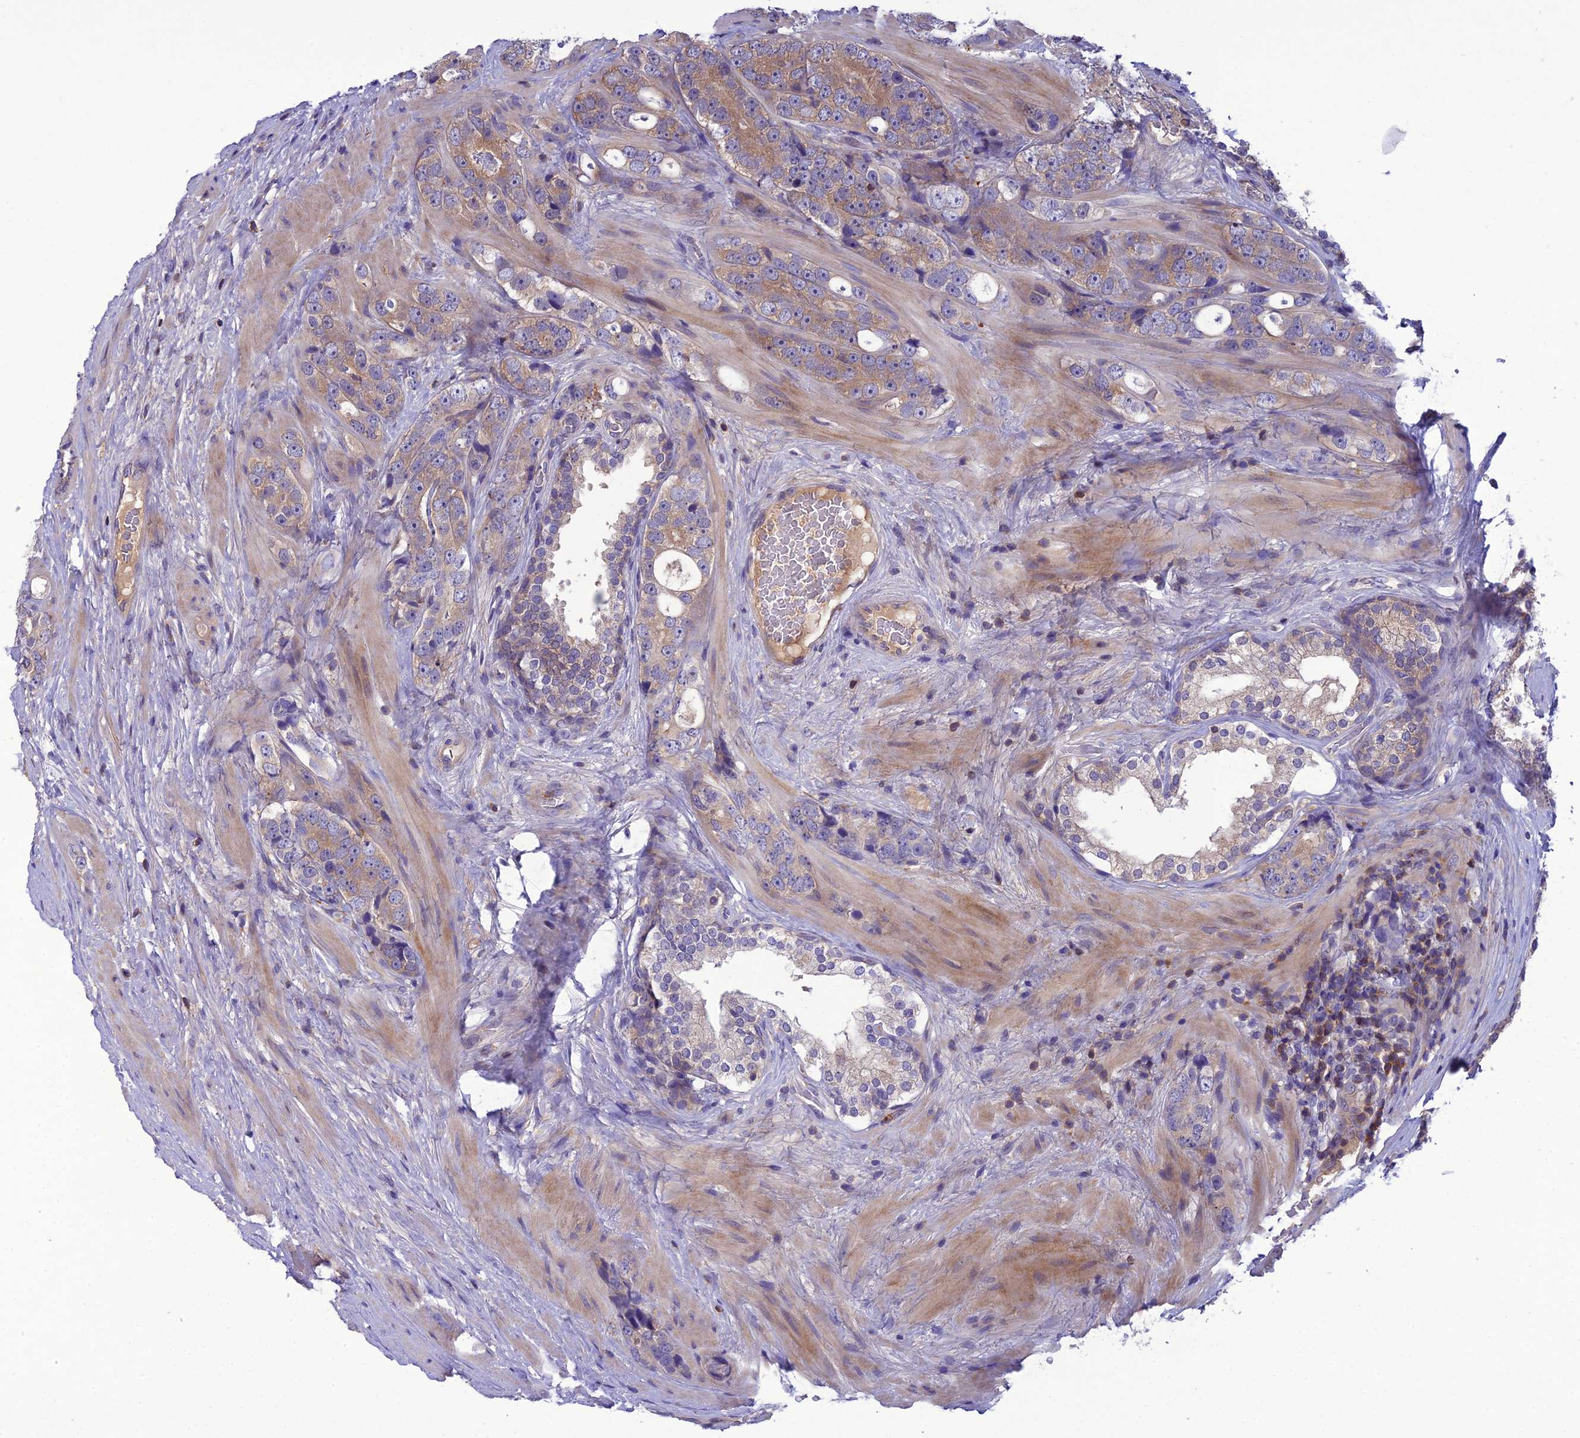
{"staining": {"intensity": "moderate", "quantity": "25%-75%", "location": "cytoplasmic/membranous"}, "tissue": "prostate cancer", "cell_type": "Tumor cells", "image_type": "cancer", "snomed": [{"axis": "morphology", "description": "Adenocarcinoma, High grade"}, {"axis": "topography", "description": "Prostate"}], "caption": "Immunohistochemical staining of prostate adenocarcinoma (high-grade) demonstrates medium levels of moderate cytoplasmic/membranous protein positivity in approximately 25%-75% of tumor cells.", "gene": "GDF6", "patient": {"sex": "male", "age": 56}}